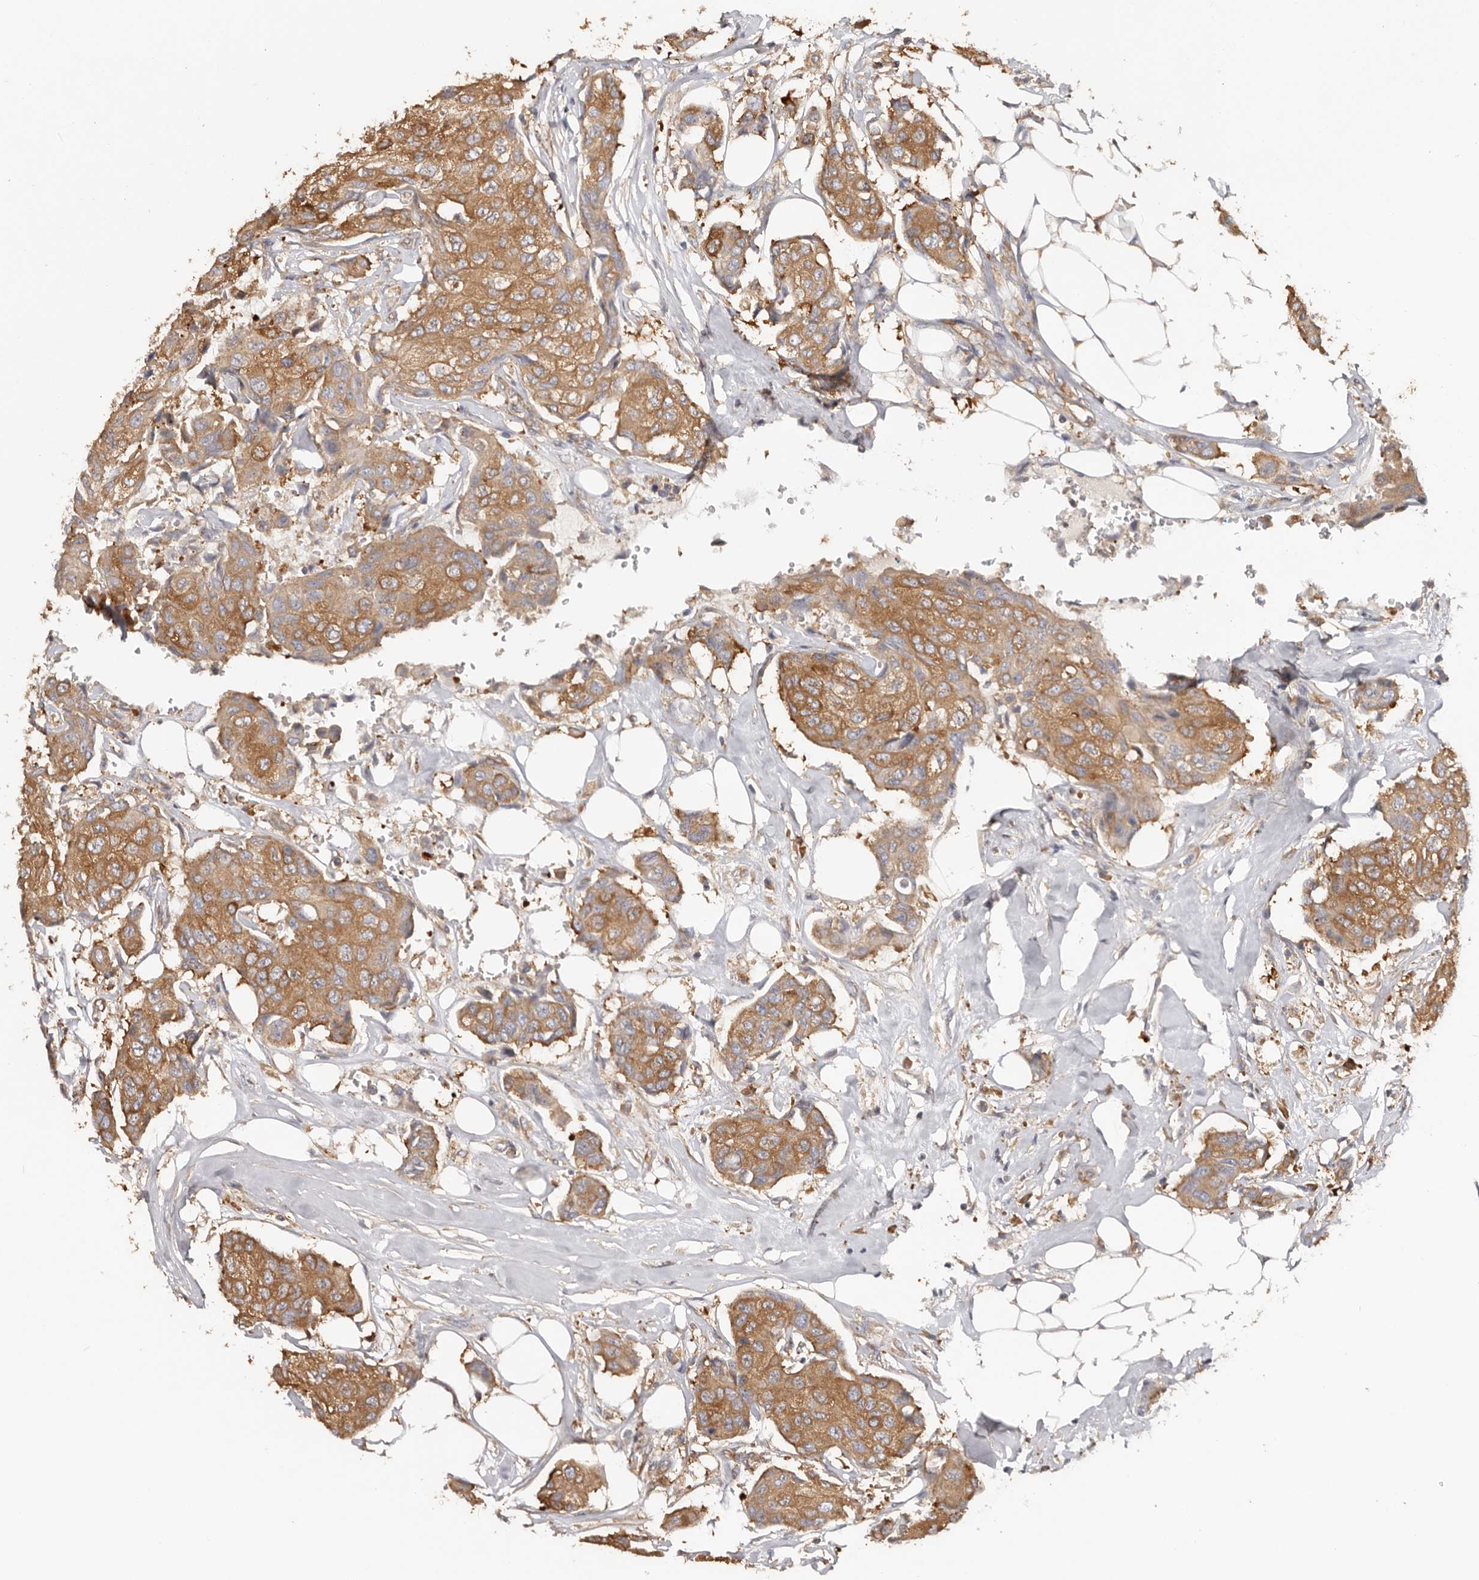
{"staining": {"intensity": "moderate", "quantity": ">75%", "location": "cytoplasmic/membranous"}, "tissue": "breast cancer", "cell_type": "Tumor cells", "image_type": "cancer", "snomed": [{"axis": "morphology", "description": "Duct carcinoma"}, {"axis": "topography", "description": "Breast"}], "caption": "A histopathology image of breast invasive ductal carcinoma stained for a protein shows moderate cytoplasmic/membranous brown staining in tumor cells.", "gene": "EPRS1", "patient": {"sex": "female", "age": 80}}